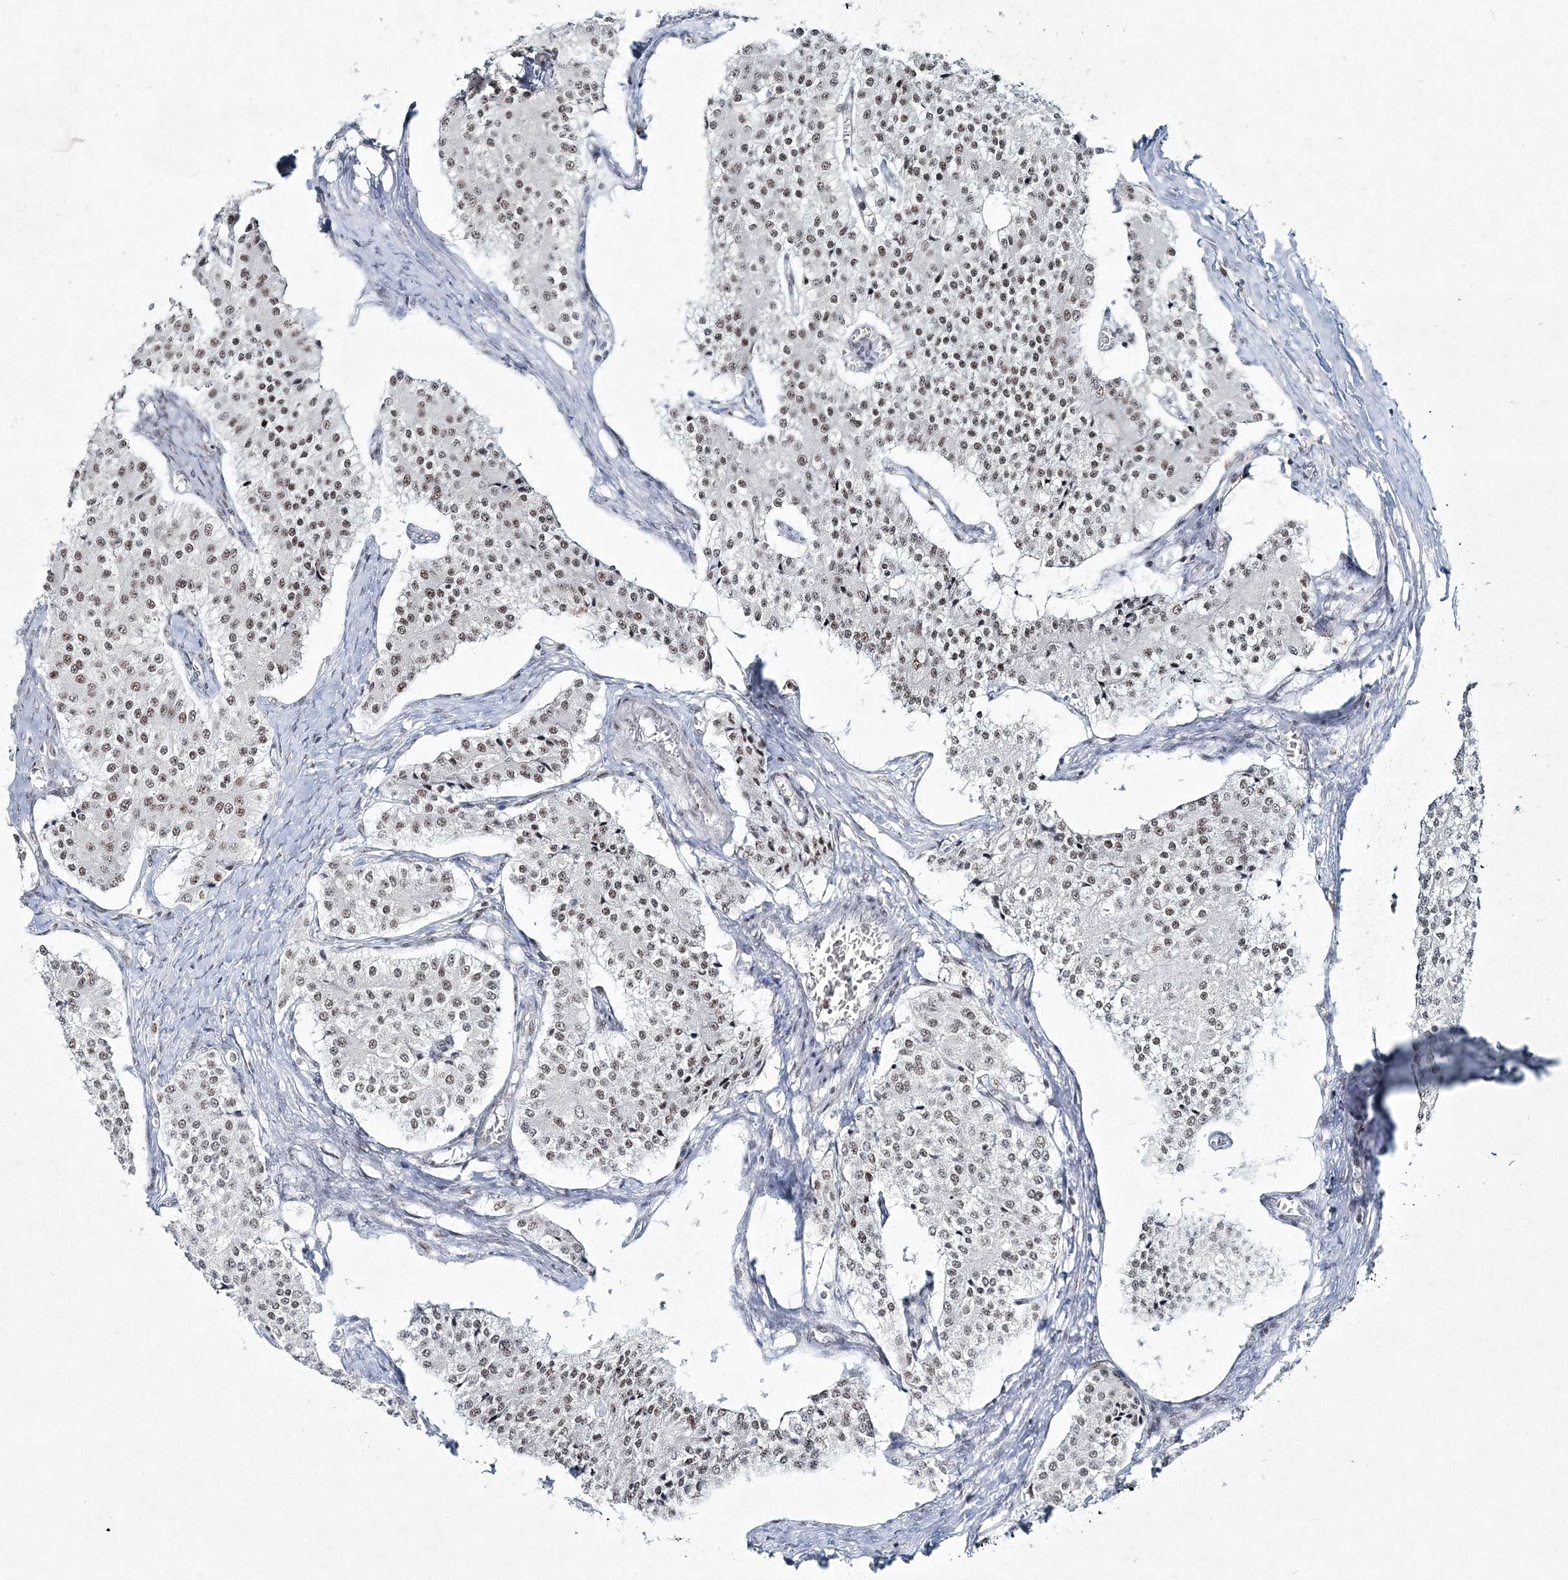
{"staining": {"intensity": "weak", "quantity": ">75%", "location": "nuclear"}, "tissue": "carcinoid", "cell_type": "Tumor cells", "image_type": "cancer", "snomed": [{"axis": "morphology", "description": "Carcinoid, malignant, NOS"}, {"axis": "topography", "description": "Colon"}], "caption": "This image displays IHC staining of carcinoid (malignant), with low weak nuclear positivity in about >75% of tumor cells.", "gene": "LRRFIP2", "patient": {"sex": "female", "age": 52}}